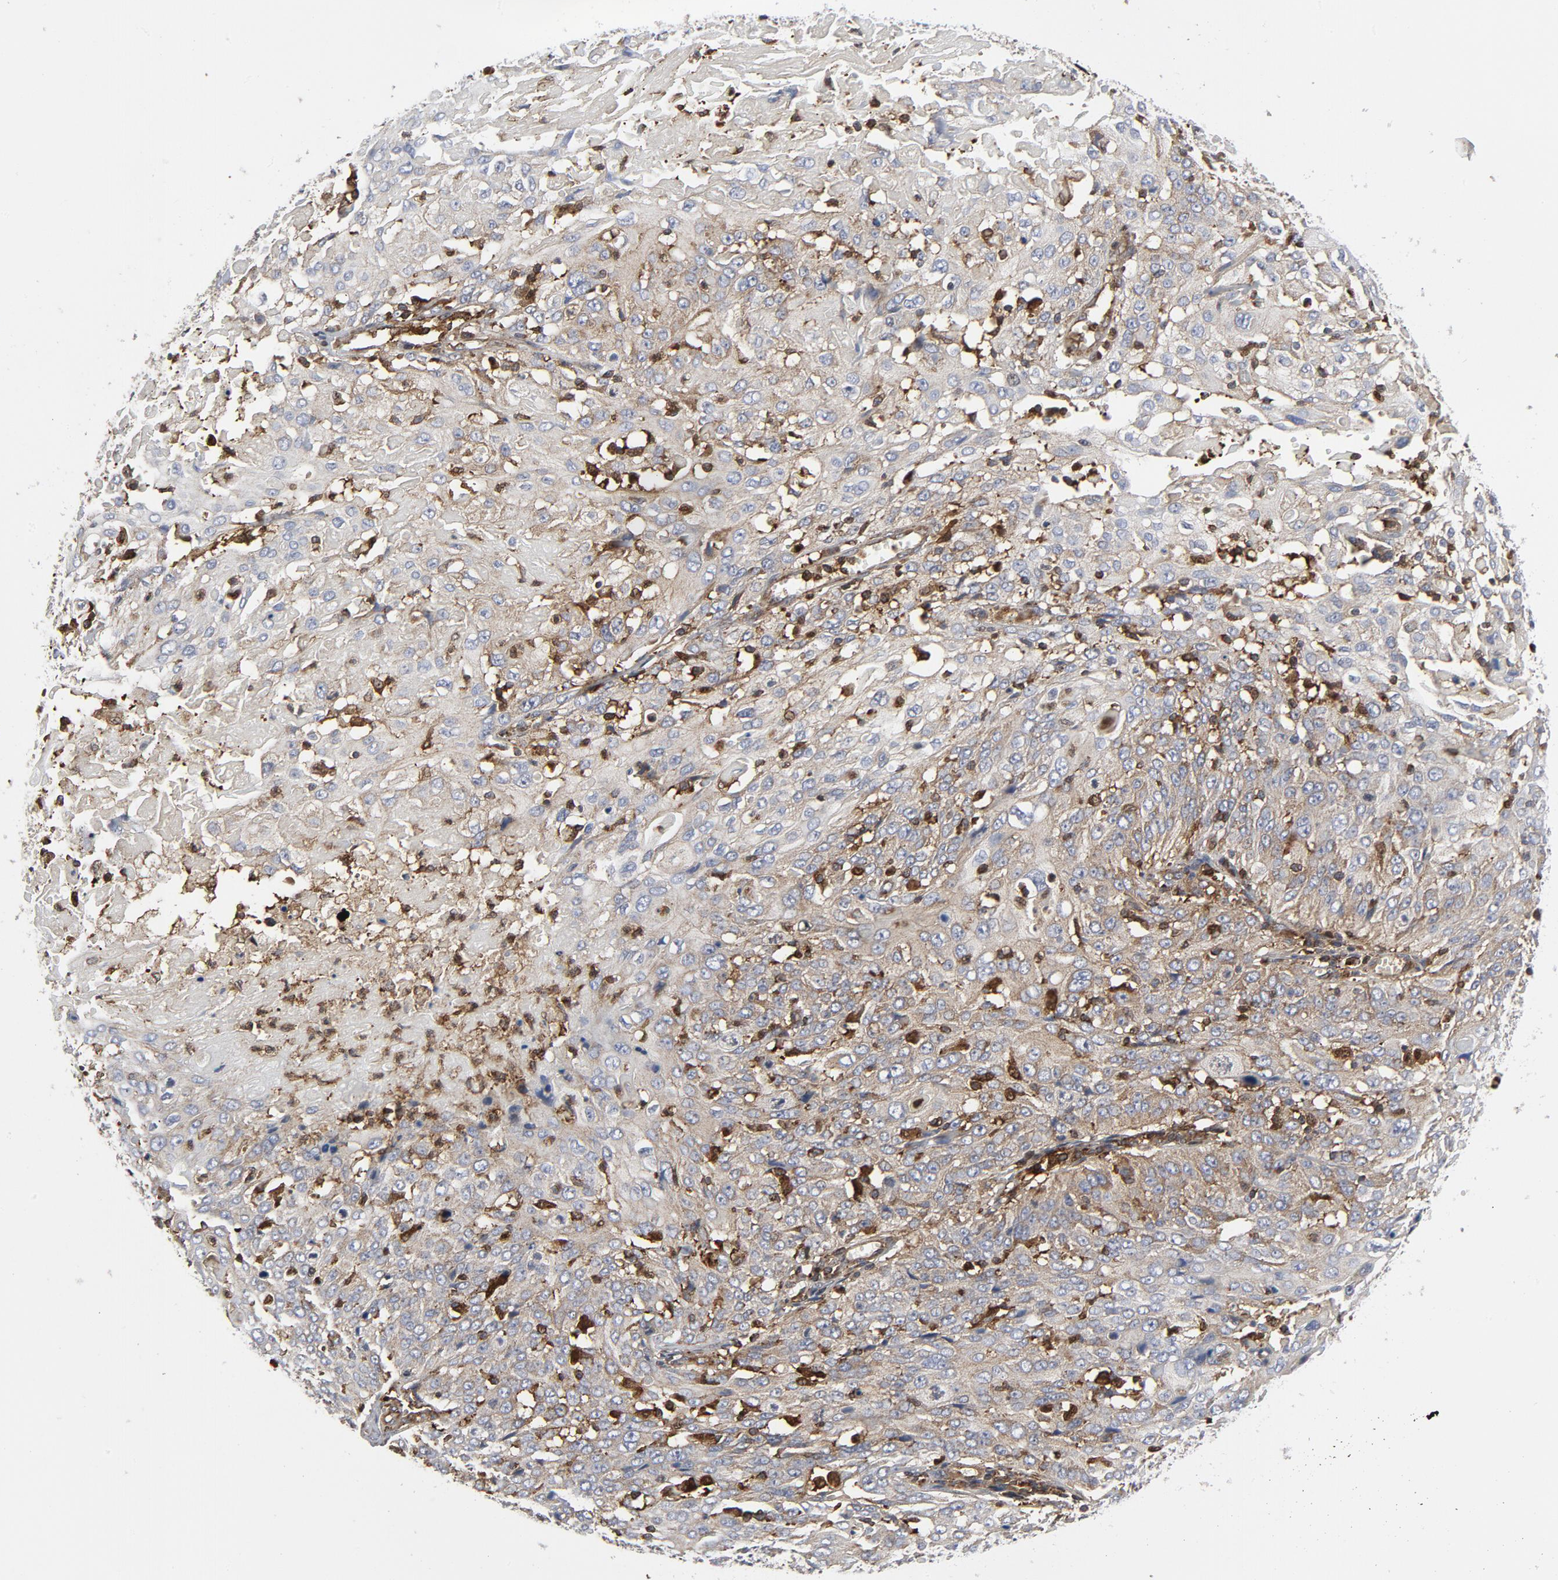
{"staining": {"intensity": "weak", "quantity": ">75%", "location": "cytoplasmic/membranous"}, "tissue": "cervical cancer", "cell_type": "Tumor cells", "image_type": "cancer", "snomed": [{"axis": "morphology", "description": "Squamous cell carcinoma, NOS"}, {"axis": "topography", "description": "Cervix"}], "caption": "This is an image of immunohistochemistry staining of squamous cell carcinoma (cervical), which shows weak staining in the cytoplasmic/membranous of tumor cells.", "gene": "YES1", "patient": {"sex": "female", "age": 39}}